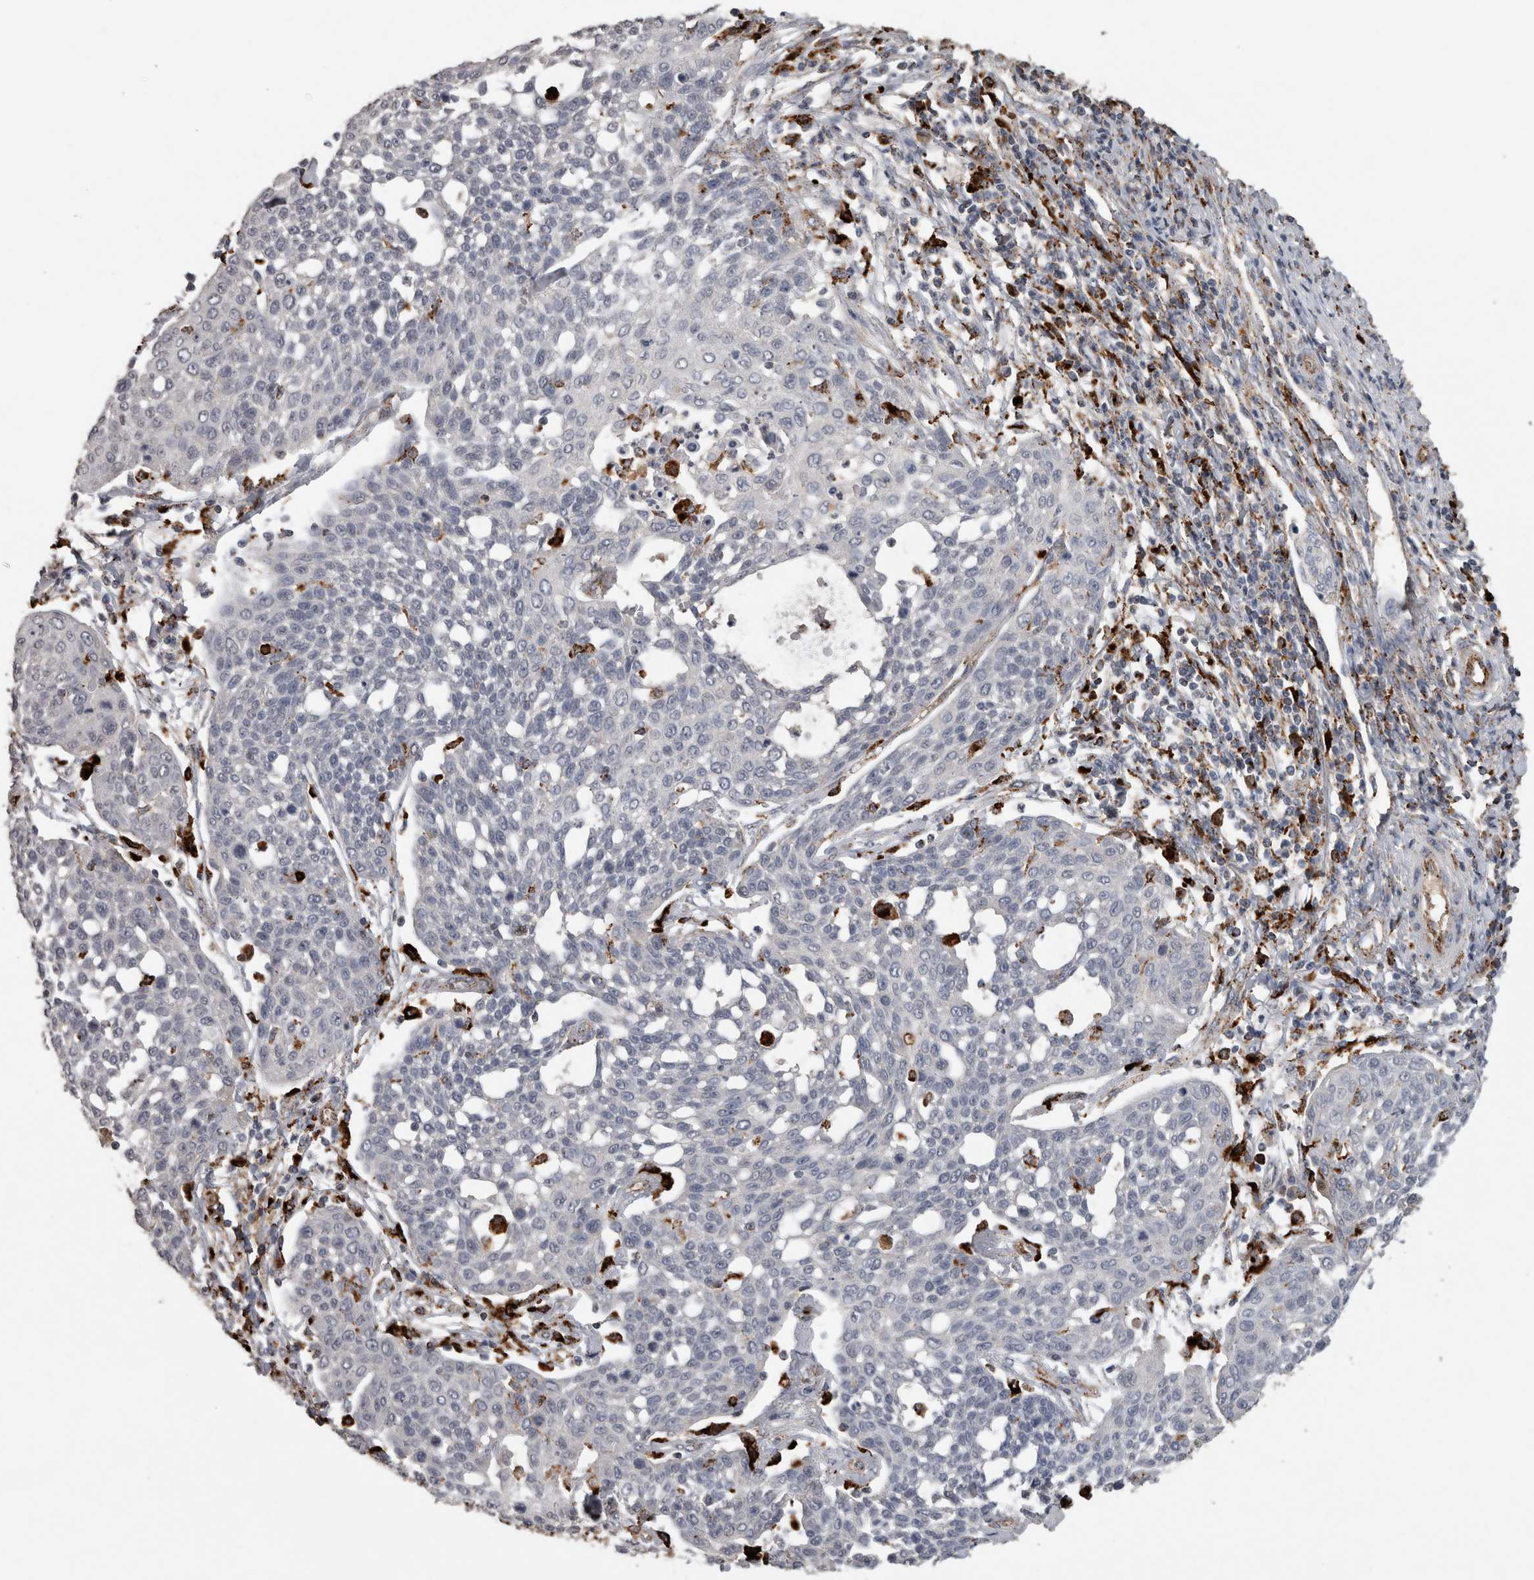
{"staining": {"intensity": "negative", "quantity": "none", "location": "none"}, "tissue": "cervical cancer", "cell_type": "Tumor cells", "image_type": "cancer", "snomed": [{"axis": "morphology", "description": "Squamous cell carcinoma, NOS"}, {"axis": "topography", "description": "Cervix"}], "caption": "There is no significant staining in tumor cells of cervical squamous cell carcinoma.", "gene": "CTSZ", "patient": {"sex": "female", "age": 34}}